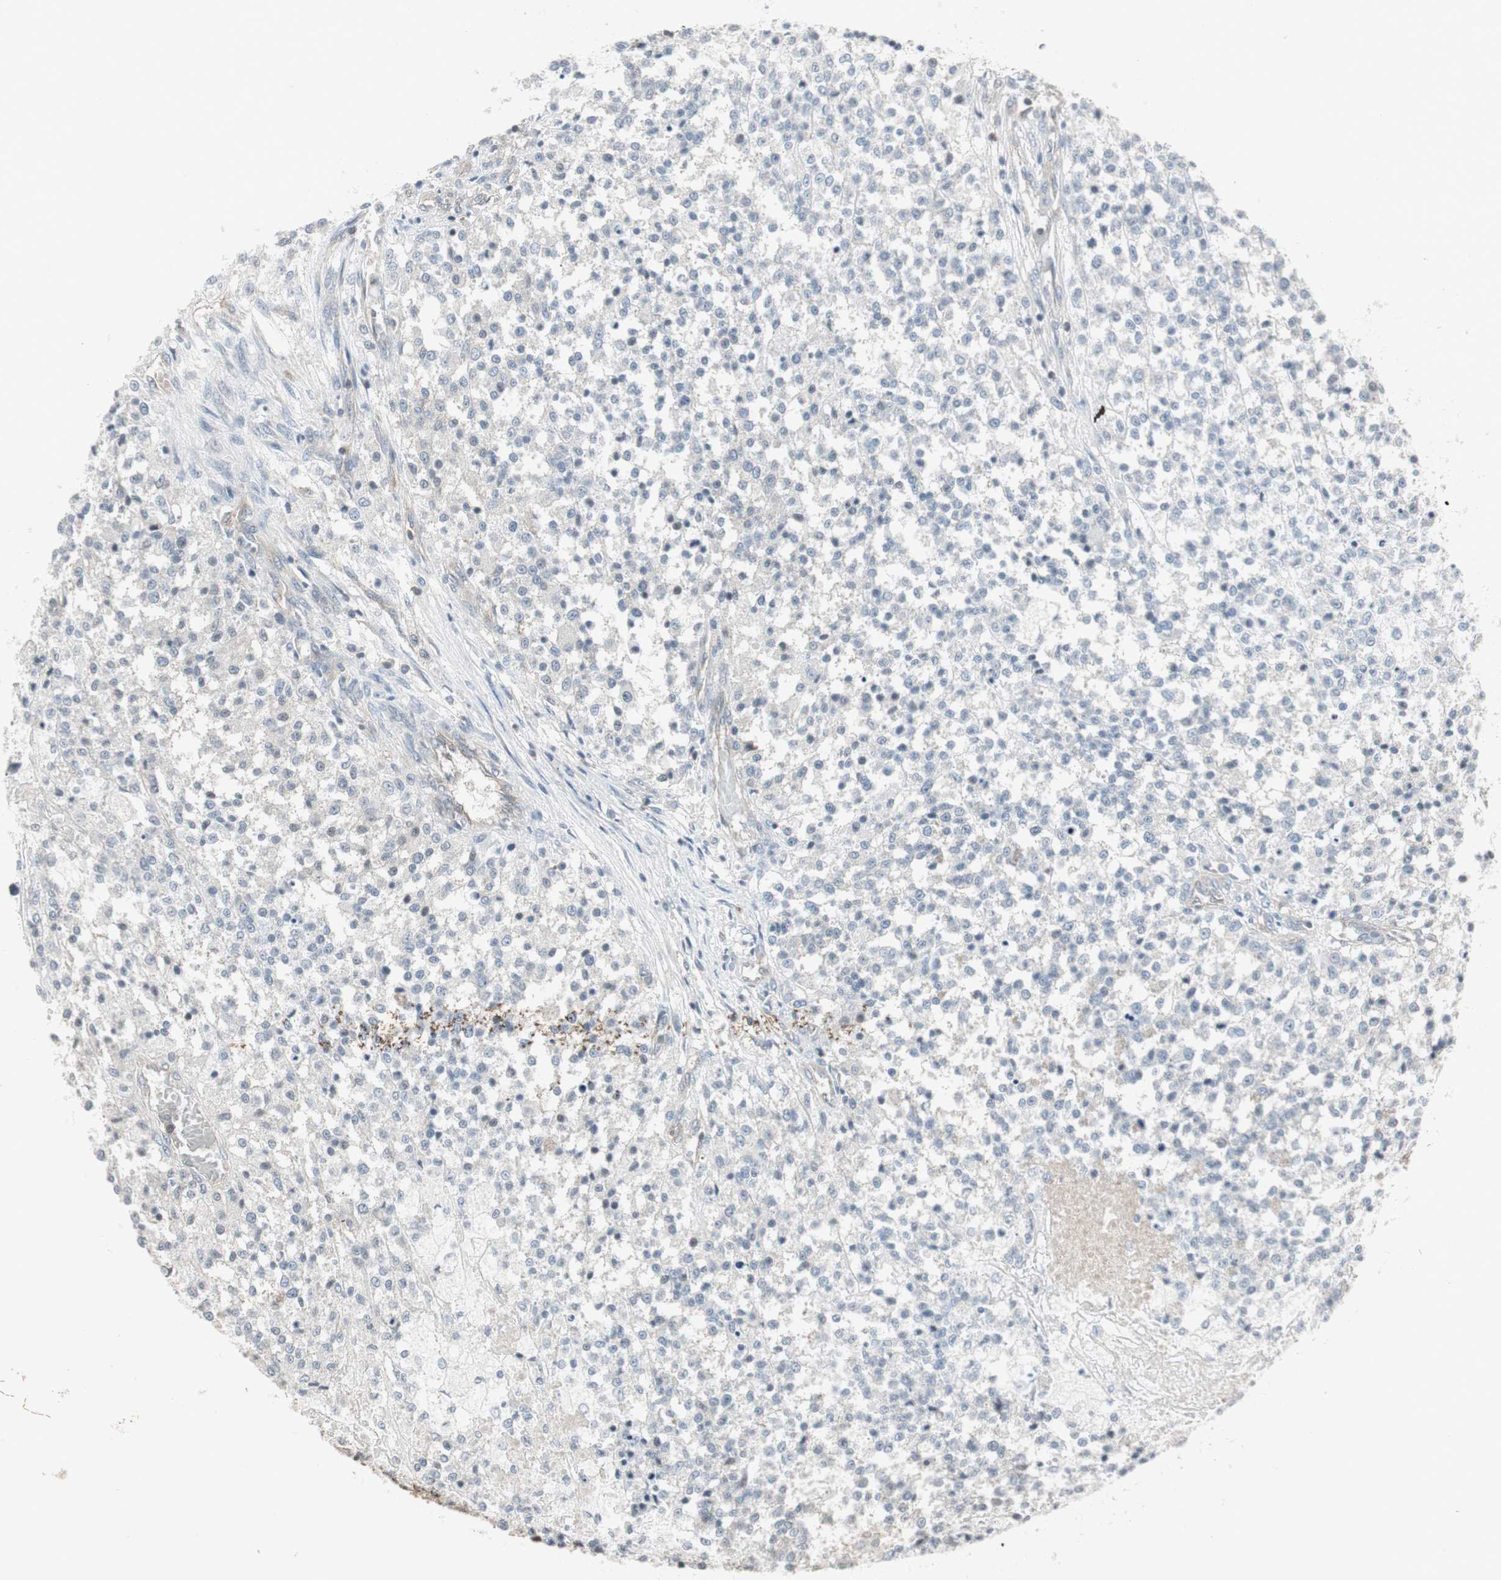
{"staining": {"intensity": "negative", "quantity": "none", "location": "none"}, "tissue": "testis cancer", "cell_type": "Tumor cells", "image_type": "cancer", "snomed": [{"axis": "morphology", "description": "Seminoma, NOS"}, {"axis": "topography", "description": "Testis"}], "caption": "DAB immunohistochemical staining of human testis cancer (seminoma) reveals no significant expression in tumor cells.", "gene": "ARHGEF1", "patient": {"sex": "male", "age": 59}}